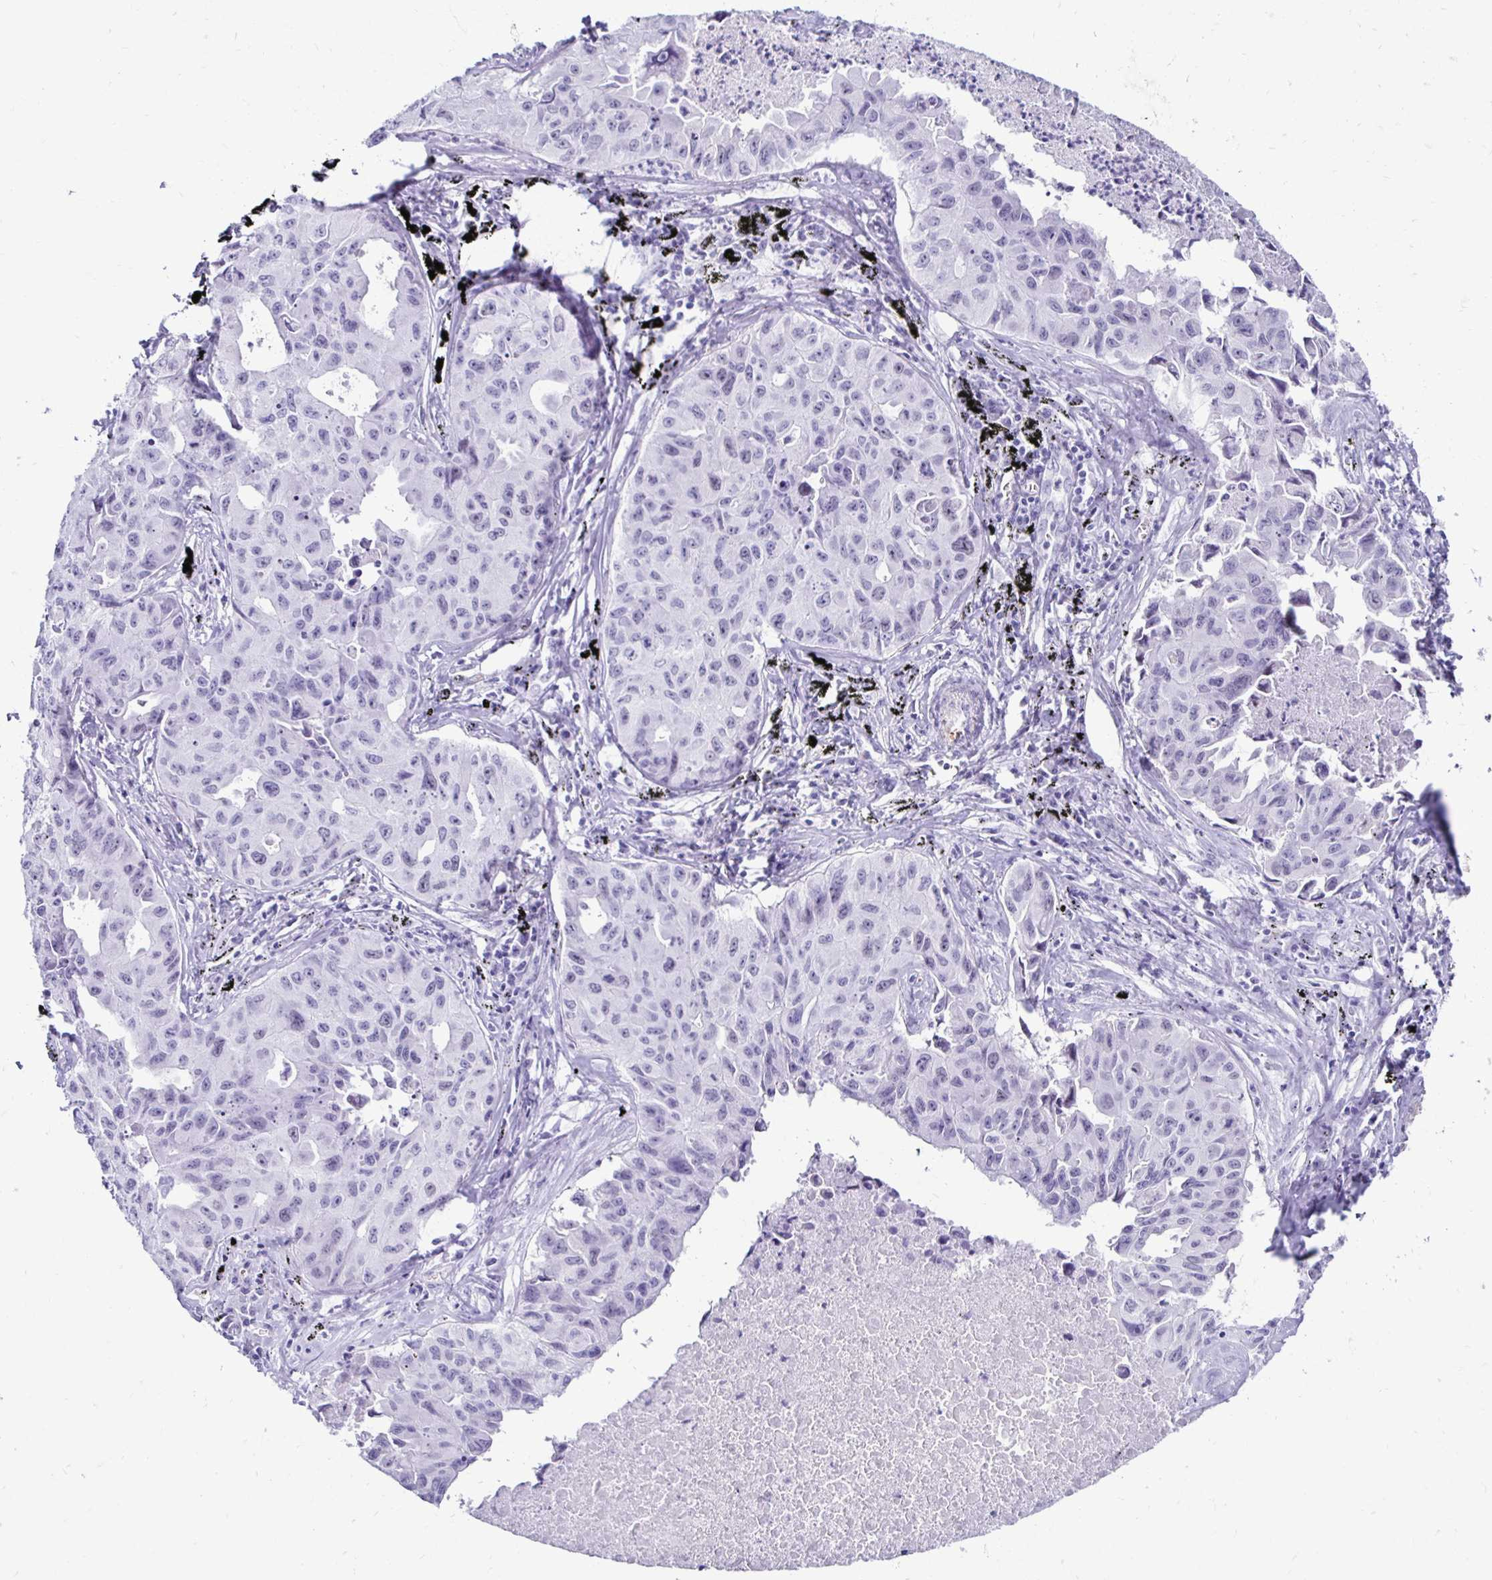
{"staining": {"intensity": "negative", "quantity": "none", "location": "none"}, "tissue": "lung cancer", "cell_type": "Tumor cells", "image_type": "cancer", "snomed": [{"axis": "morphology", "description": "Adenocarcinoma, NOS"}, {"axis": "topography", "description": "Lymph node"}, {"axis": "topography", "description": "Lung"}], "caption": "Image shows no protein staining in tumor cells of lung adenocarcinoma tissue.", "gene": "RHBDL3", "patient": {"sex": "male", "age": 64}}